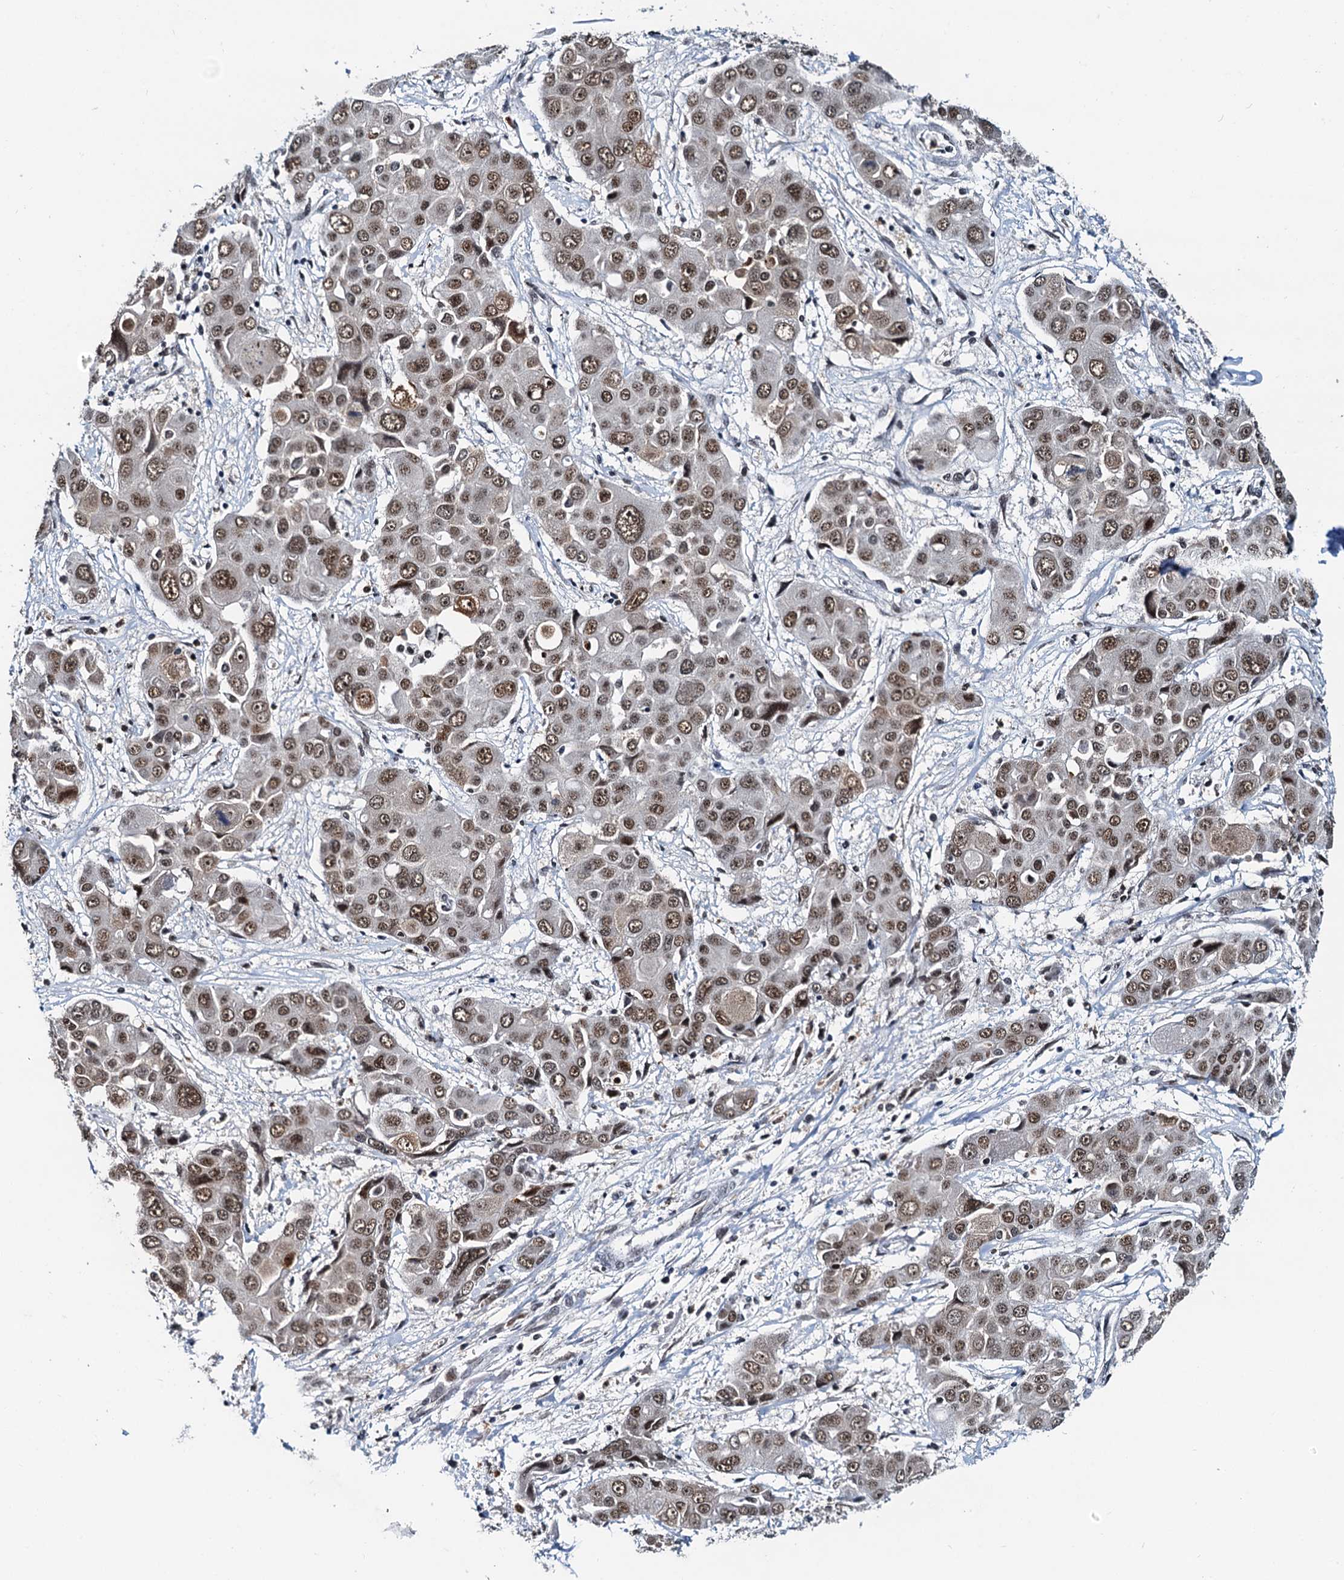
{"staining": {"intensity": "moderate", "quantity": ">75%", "location": "nuclear"}, "tissue": "liver cancer", "cell_type": "Tumor cells", "image_type": "cancer", "snomed": [{"axis": "morphology", "description": "Cholangiocarcinoma"}, {"axis": "topography", "description": "Liver"}], "caption": "Protein expression analysis of liver cancer (cholangiocarcinoma) demonstrates moderate nuclear expression in approximately >75% of tumor cells.", "gene": "SNRPD1", "patient": {"sex": "male", "age": 67}}